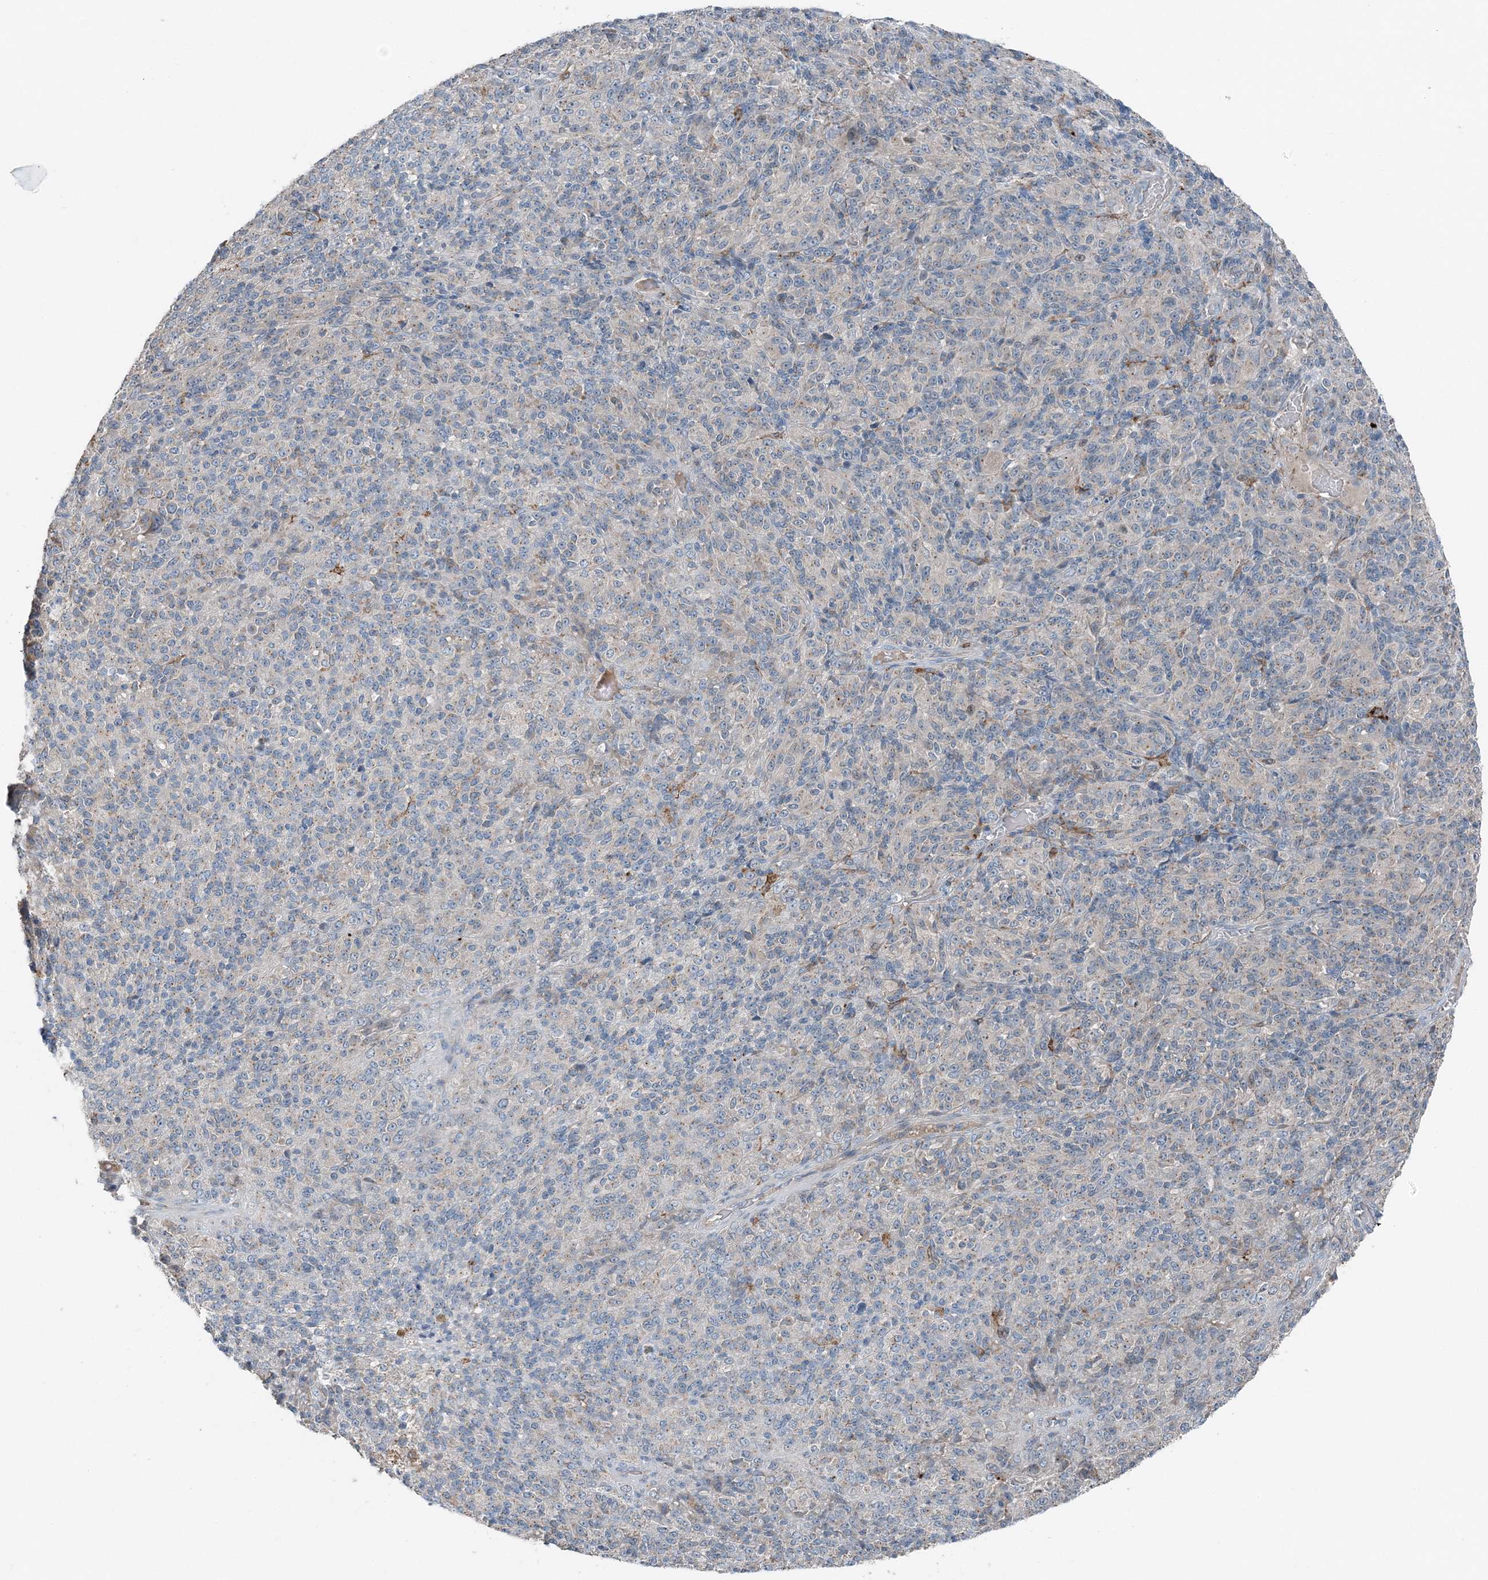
{"staining": {"intensity": "negative", "quantity": "none", "location": "none"}, "tissue": "melanoma", "cell_type": "Tumor cells", "image_type": "cancer", "snomed": [{"axis": "morphology", "description": "Malignant melanoma, Metastatic site"}, {"axis": "topography", "description": "Brain"}], "caption": "Protein analysis of melanoma reveals no significant positivity in tumor cells.", "gene": "KY", "patient": {"sex": "female", "age": 56}}